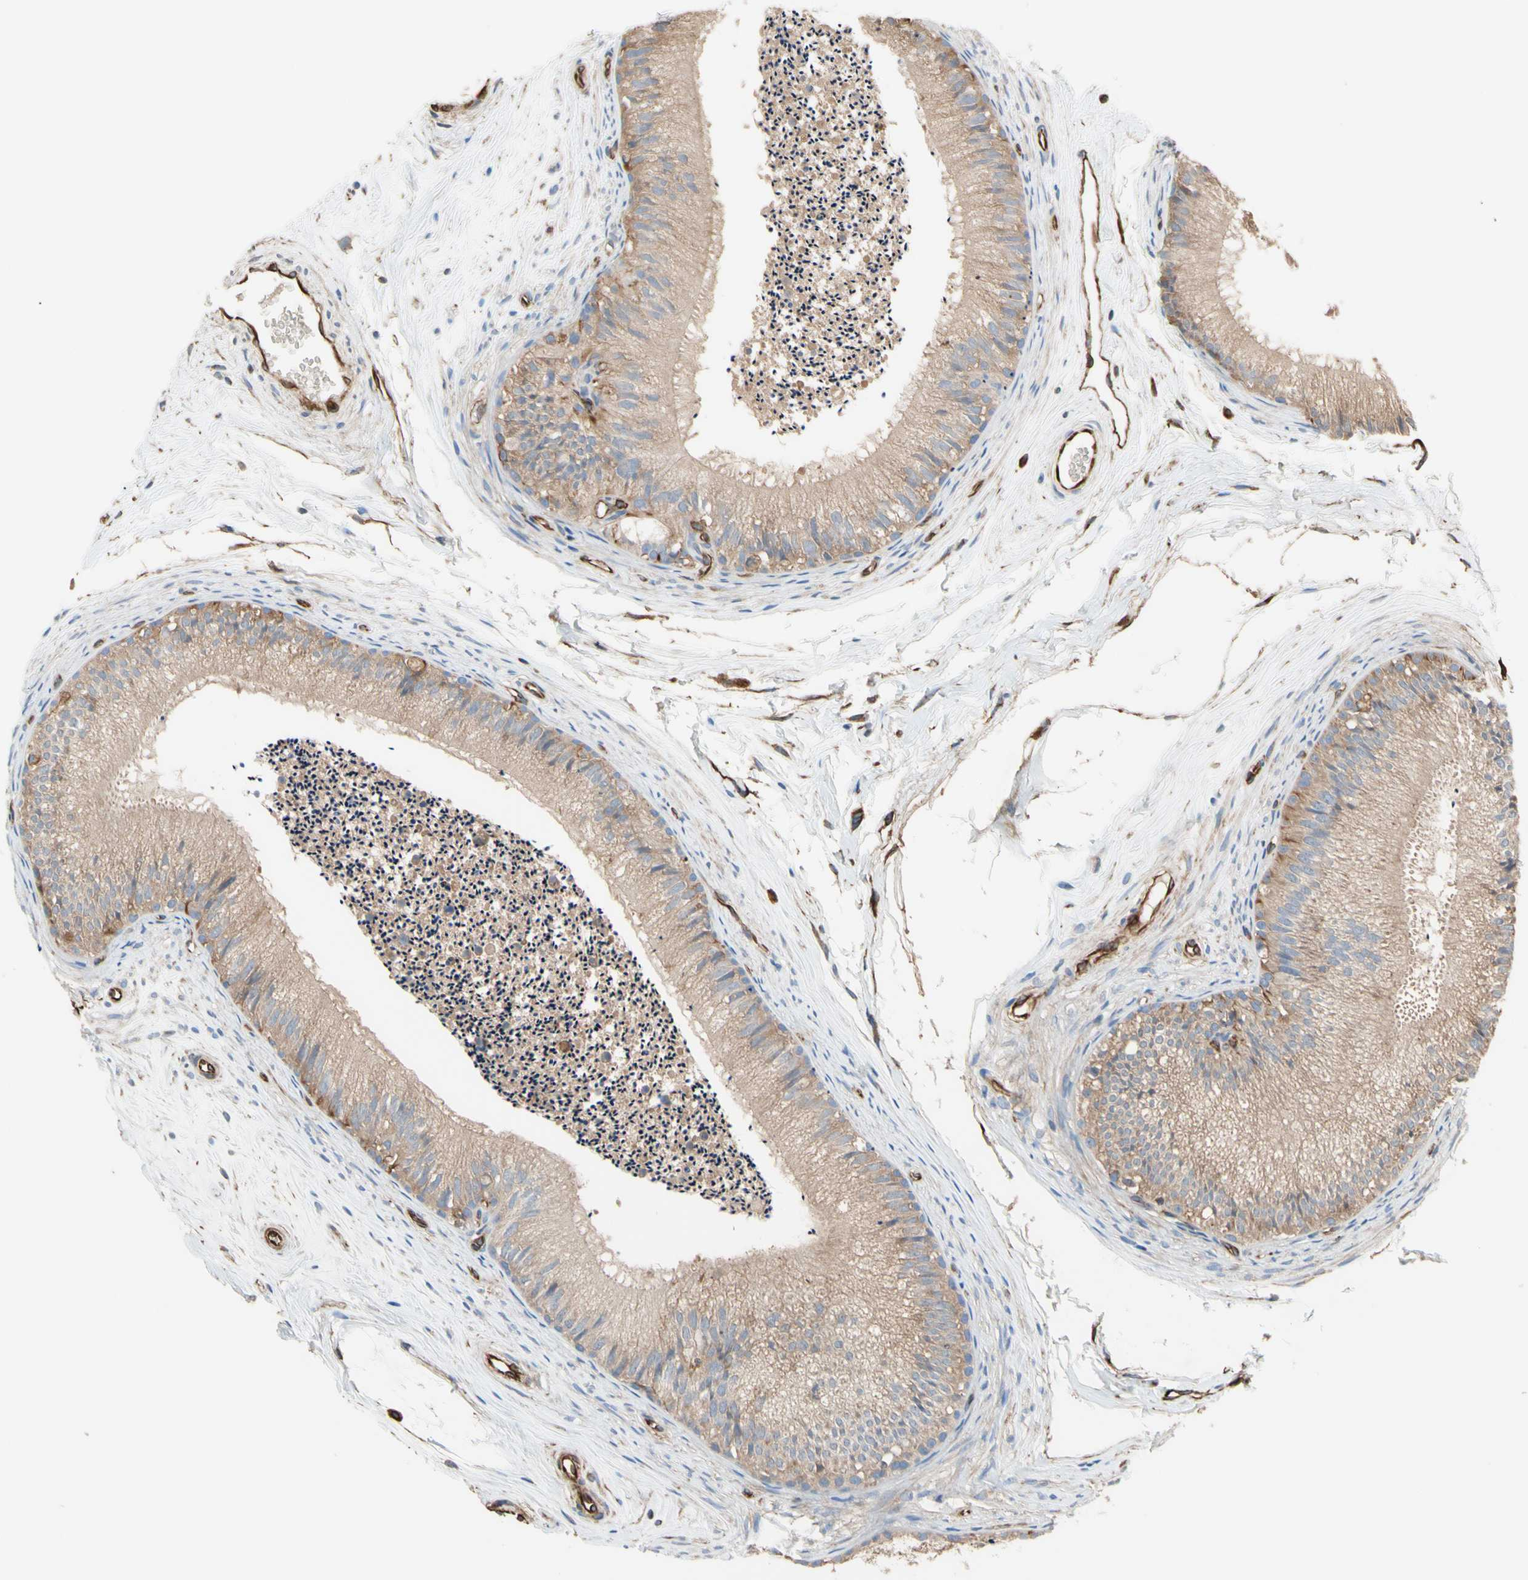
{"staining": {"intensity": "weak", "quantity": ">75%", "location": "cytoplasmic/membranous"}, "tissue": "epididymis", "cell_type": "Glandular cells", "image_type": "normal", "snomed": [{"axis": "morphology", "description": "Normal tissue, NOS"}, {"axis": "topography", "description": "Epididymis"}], "caption": "Immunohistochemistry (IHC) photomicrograph of unremarkable epididymis stained for a protein (brown), which shows low levels of weak cytoplasmic/membranous expression in about >75% of glandular cells.", "gene": "TRAF2", "patient": {"sex": "male", "age": 56}}